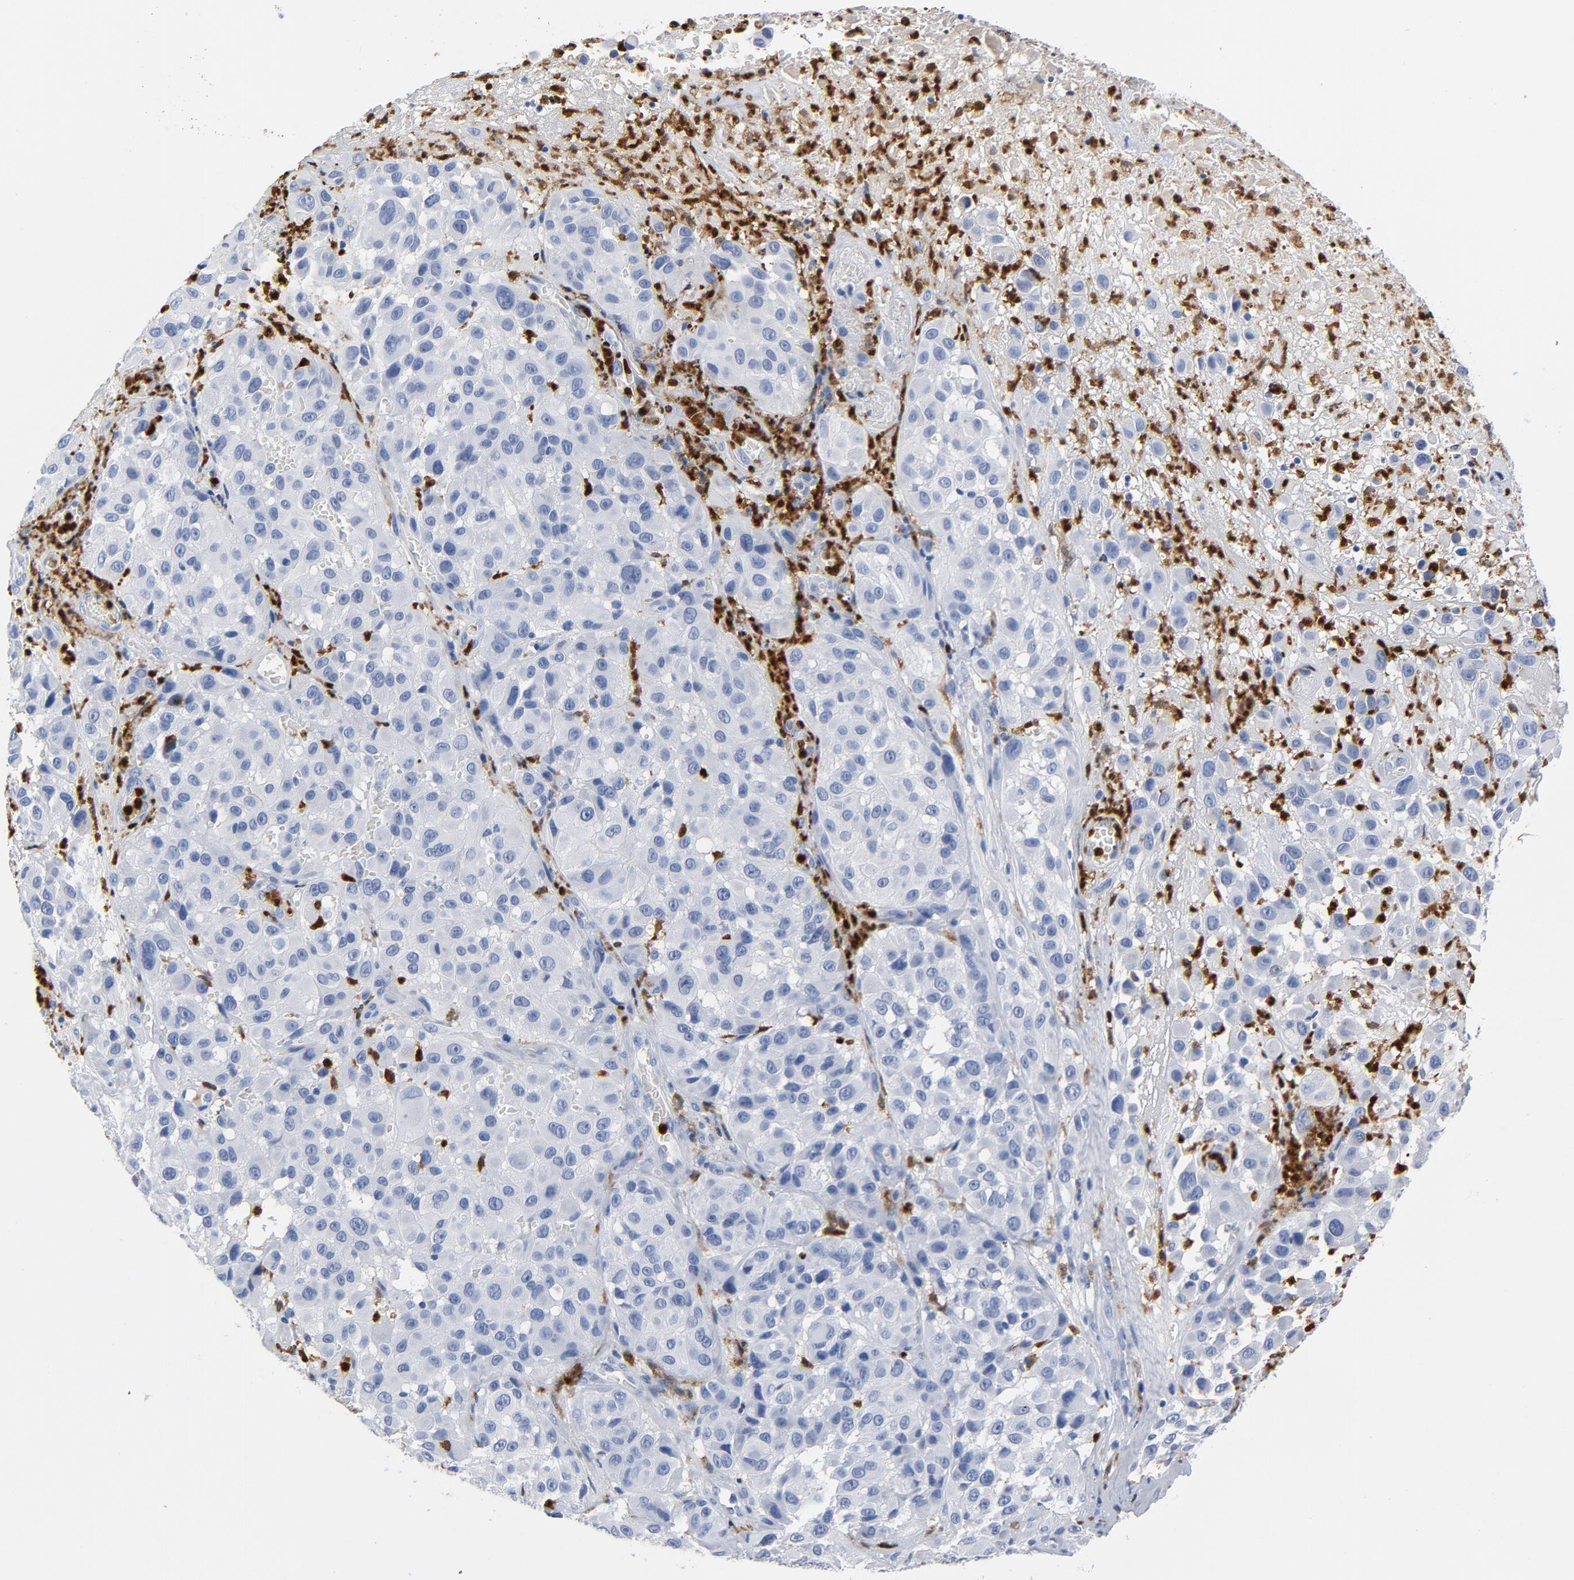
{"staining": {"intensity": "negative", "quantity": "none", "location": "none"}, "tissue": "melanoma", "cell_type": "Tumor cells", "image_type": "cancer", "snomed": [{"axis": "morphology", "description": "Malignant melanoma, NOS"}, {"axis": "topography", "description": "Skin"}], "caption": "The image exhibits no significant expression in tumor cells of melanoma.", "gene": "NCF1", "patient": {"sex": "female", "age": 21}}